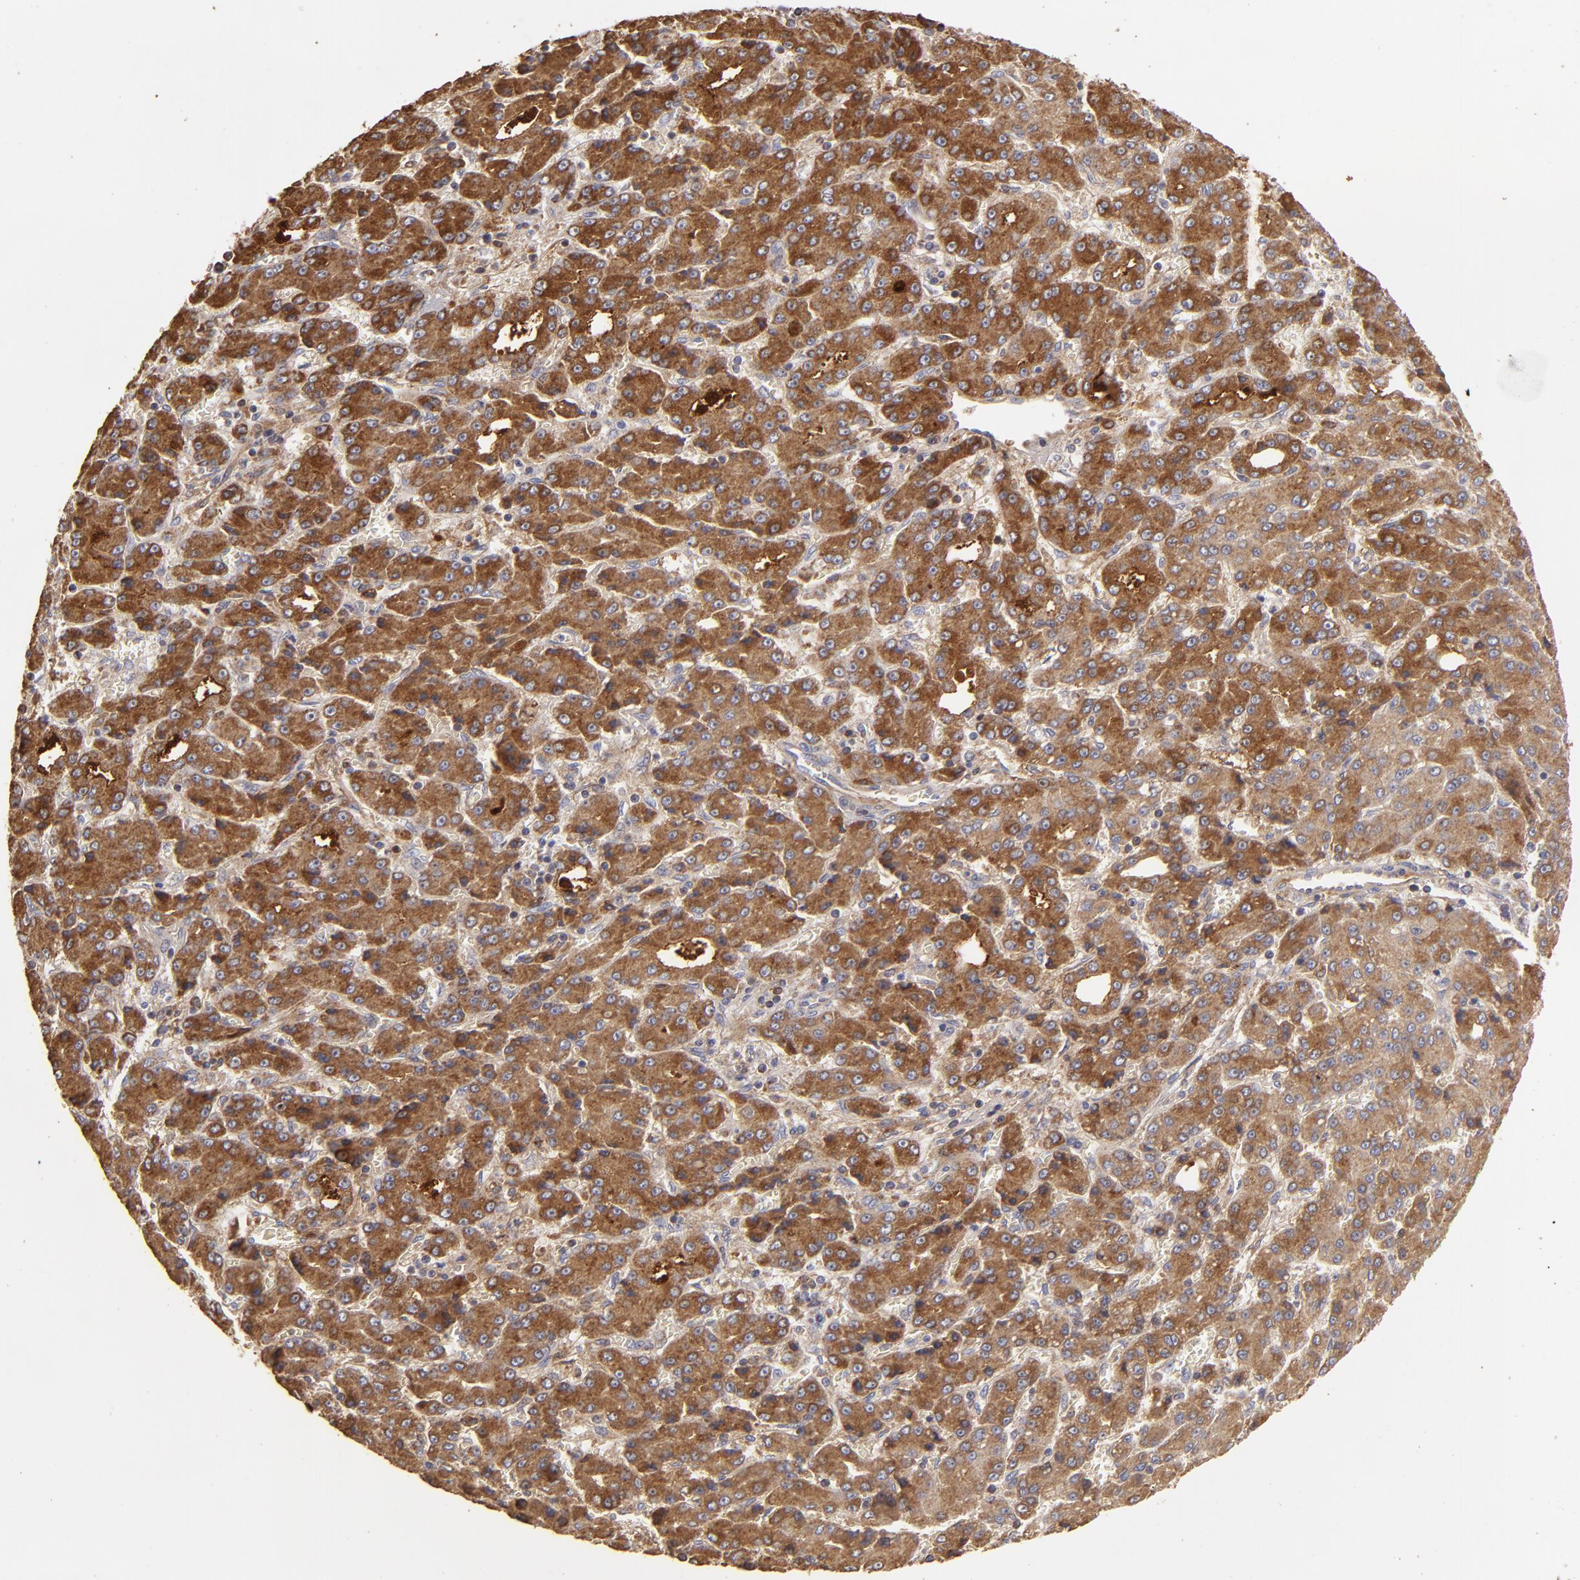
{"staining": {"intensity": "strong", "quantity": ">75%", "location": "cytoplasmic/membranous"}, "tissue": "liver cancer", "cell_type": "Tumor cells", "image_type": "cancer", "snomed": [{"axis": "morphology", "description": "Carcinoma, Hepatocellular, NOS"}, {"axis": "topography", "description": "Liver"}], "caption": "Immunohistochemistry (IHC) (DAB) staining of human hepatocellular carcinoma (liver) shows strong cytoplasmic/membranous protein positivity in about >75% of tumor cells. (Brightfield microscopy of DAB IHC at high magnification).", "gene": "CFB", "patient": {"sex": "male", "age": 69}}